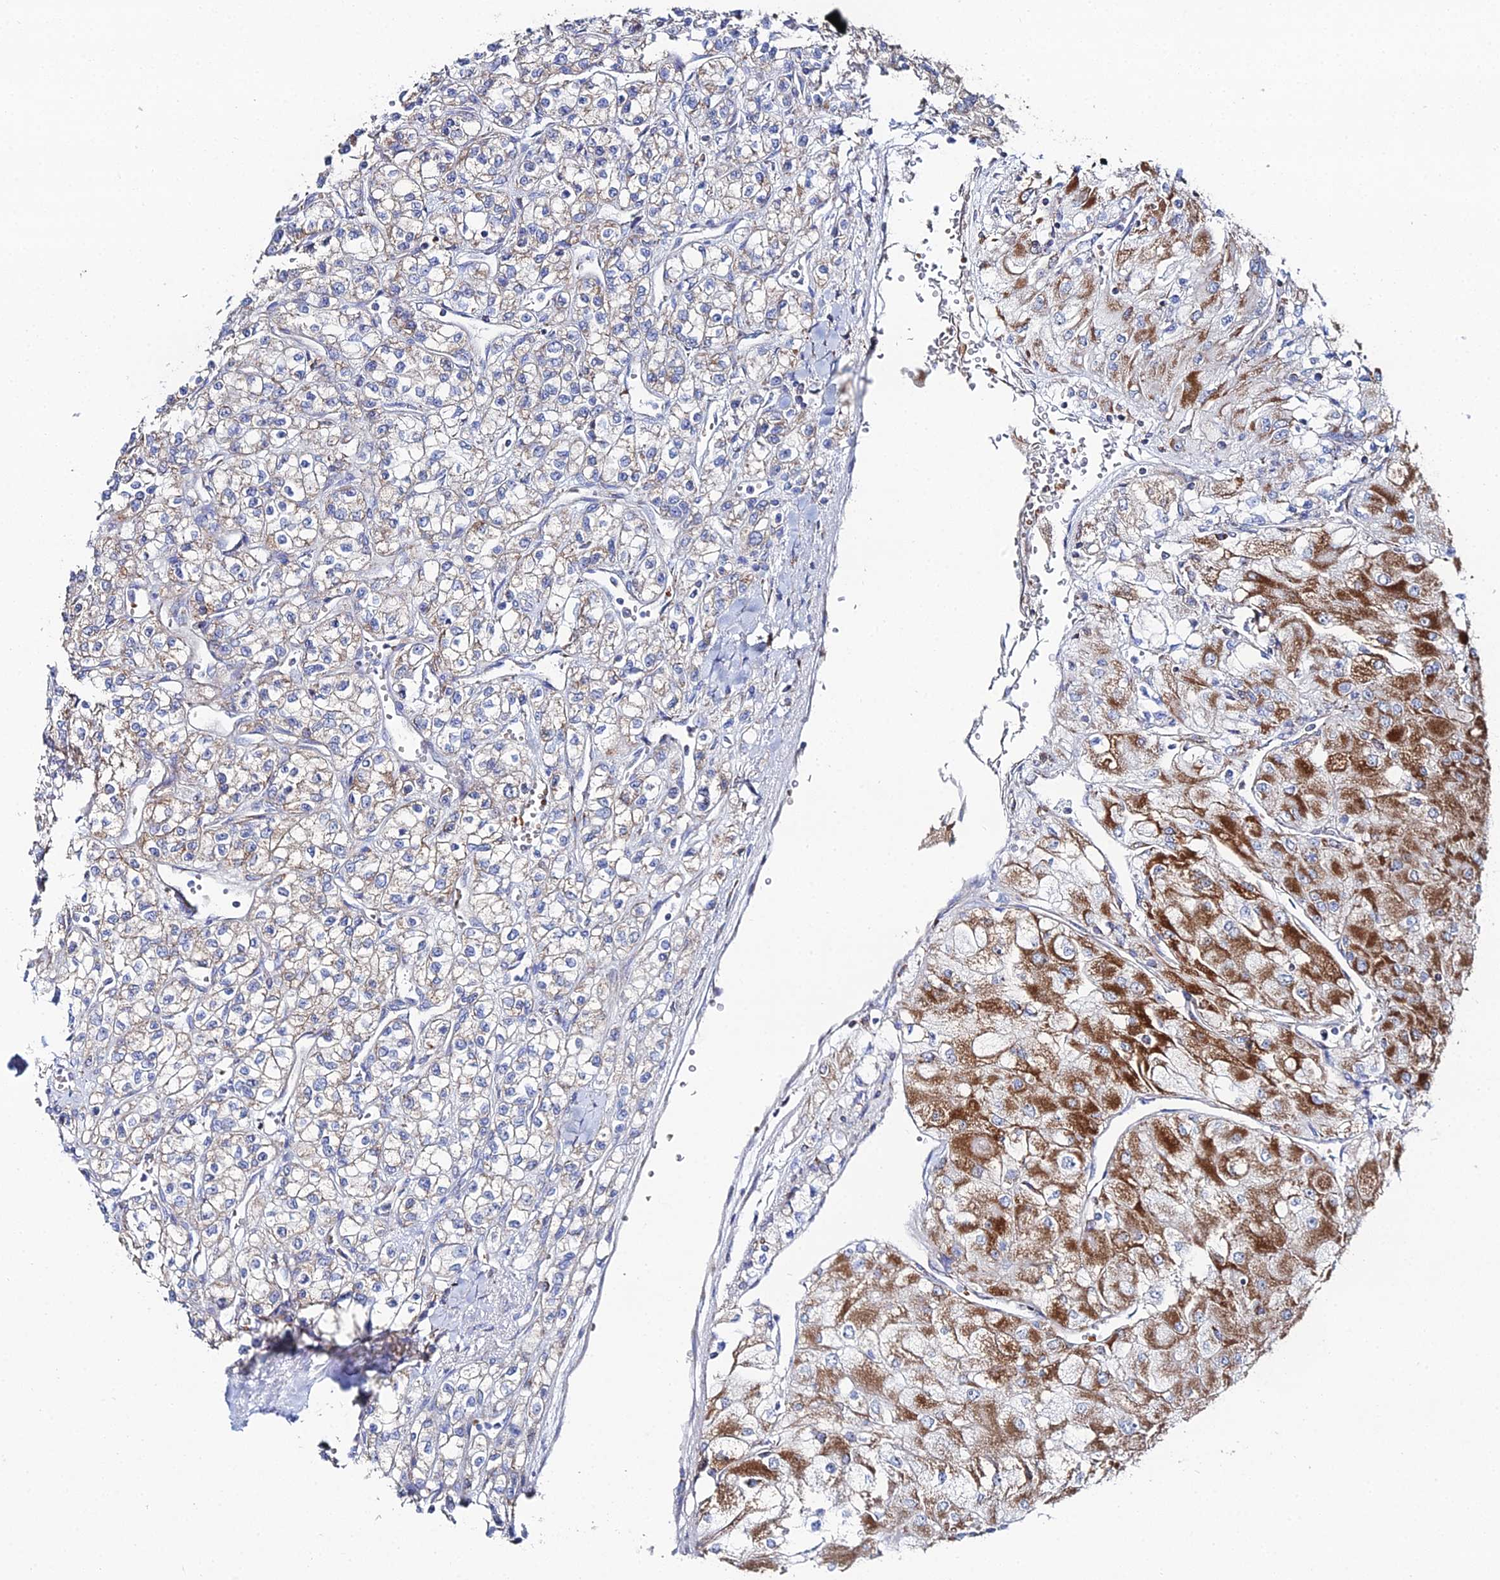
{"staining": {"intensity": "strong", "quantity": "<25%", "location": "cytoplasmic/membranous"}, "tissue": "renal cancer", "cell_type": "Tumor cells", "image_type": "cancer", "snomed": [{"axis": "morphology", "description": "Adenocarcinoma, NOS"}, {"axis": "topography", "description": "Kidney"}], "caption": "A brown stain highlights strong cytoplasmic/membranous staining of a protein in human renal cancer tumor cells.", "gene": "MPC1", "patient": {"sex": "male", "age": 80}}